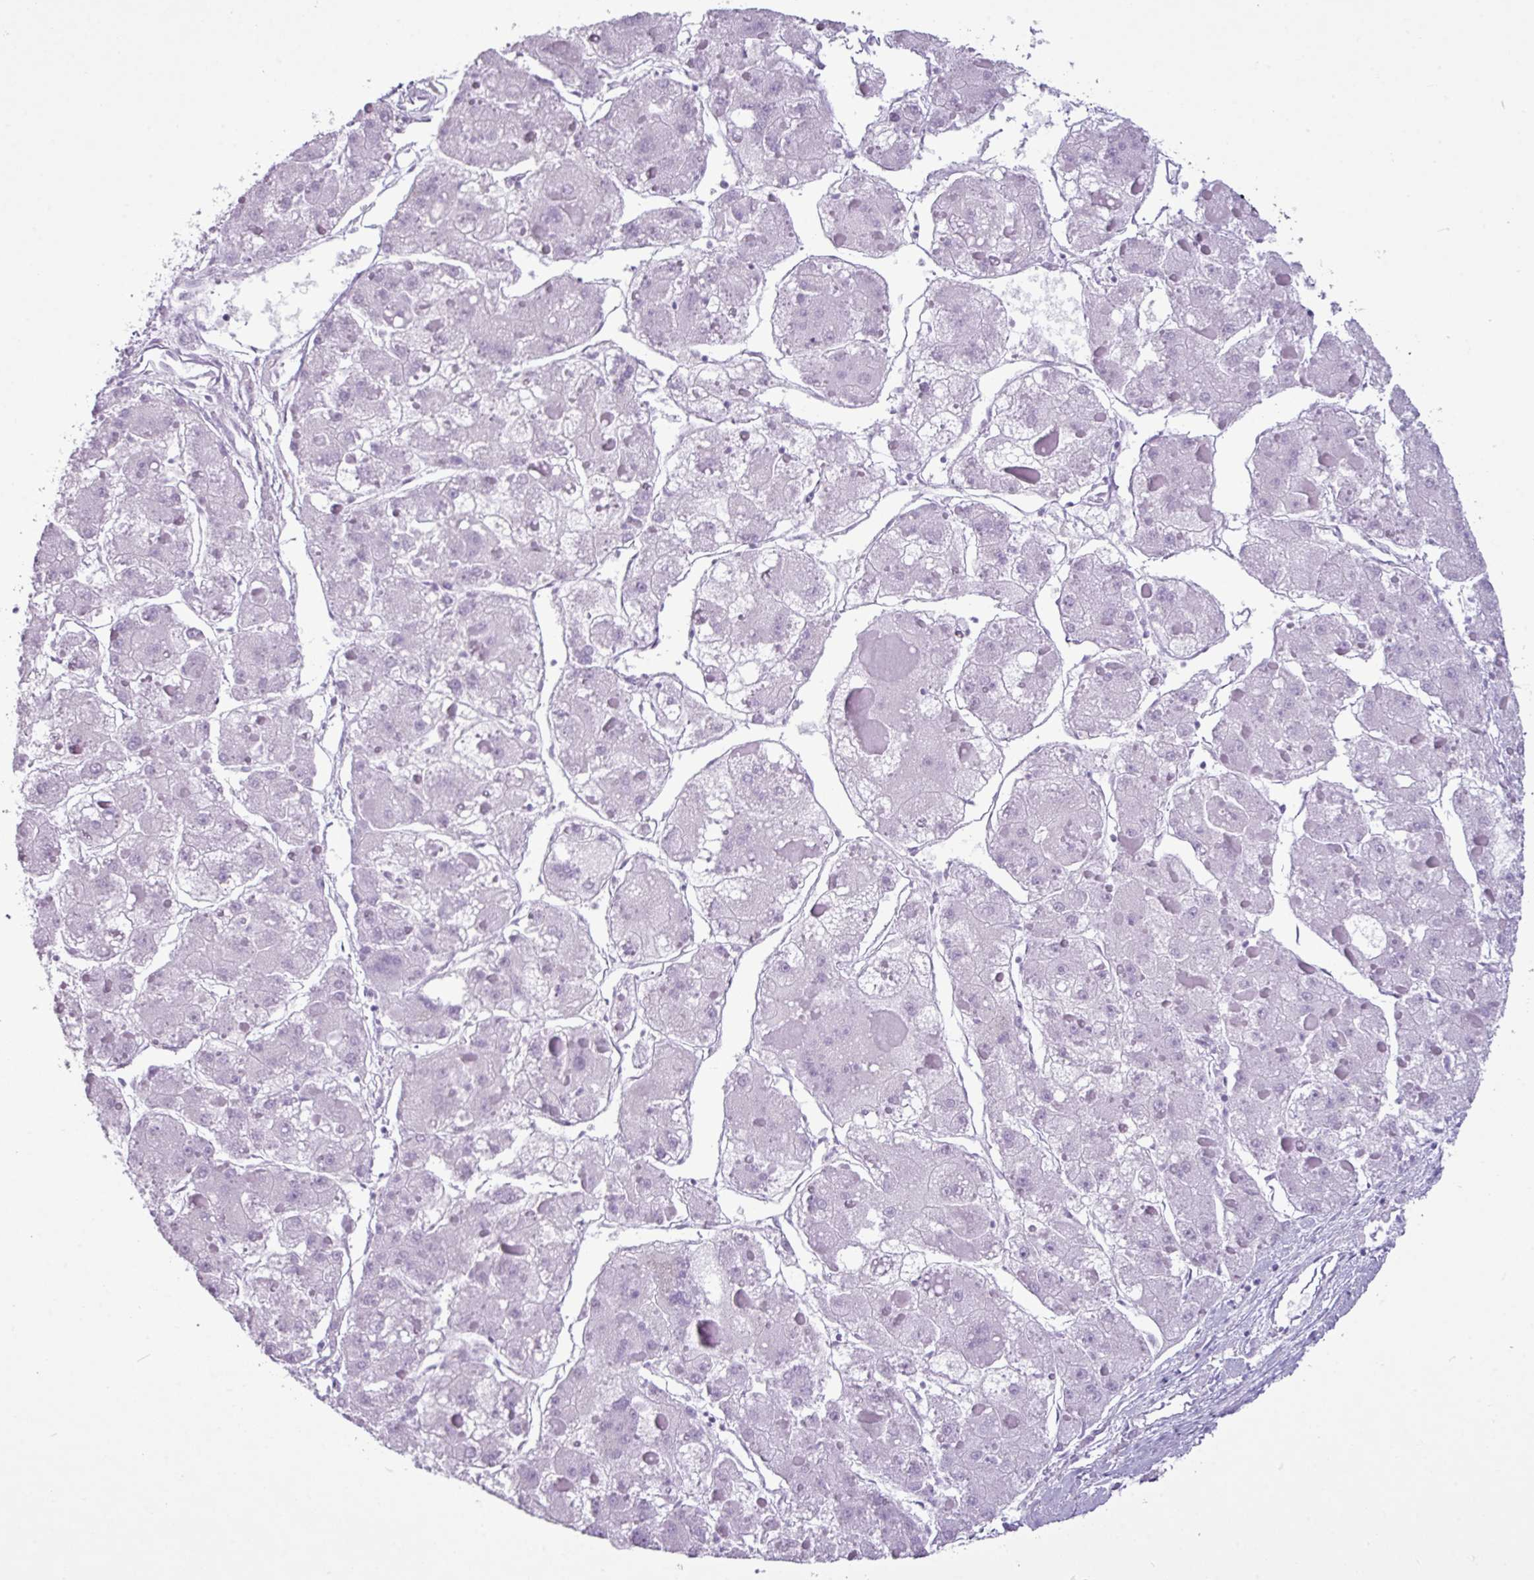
{"staining": {"intensity": "negative", "quantity": "none", "location": "none"}, "tissue": "liver cancer", "cell_type": "Tumor cells", "image_type": "cancer", "snomed": [{"axis": "morphology", "description": "Carcinoma, Hepatocellular, NOS"}, {"axis": "topography", "description": "Liver"}], "caption": "Immunohistochemistry (IHC) photomicrograph of human hepatocellular carcinoma (liver) stained for a protein (brown), which reveals no positivity in tumor cells.", "gene": "AMY1B", "patient": {"sex": "female", "age": 73}}